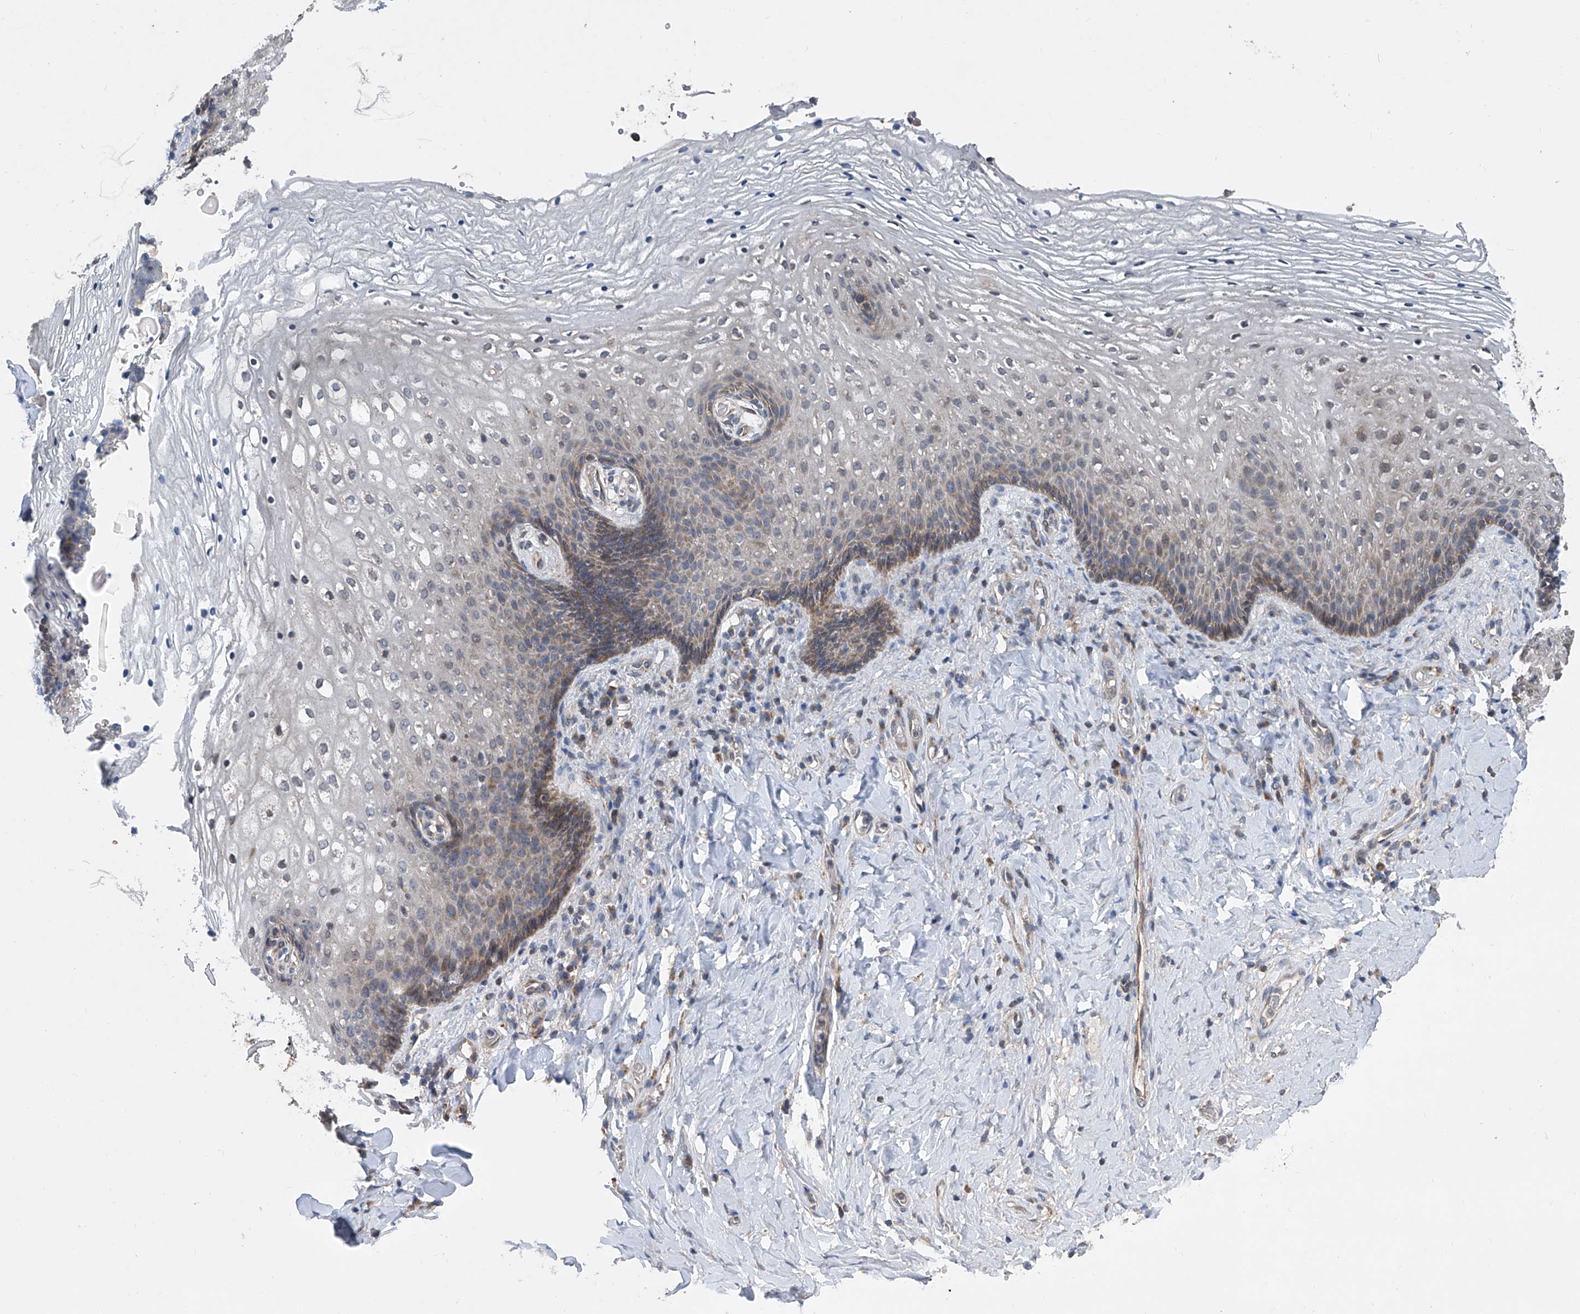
{"staining": {"intensity": "moderate", "quantity": "<25%", "location": "cytoplasmic/membranous"}, "tissue": "vagina", "cell_type": "Squamous epithelial cells", "image_type": "normal", "snomed": [{"axis": "morphology", "description": "Normal tissue, NOS"}, {"axis": "topography", "description": "Vagina"}], "caption": "Immunohistochemistry photomicrograph of benign vagina stained for a protein (brown), which exhibits low levels of moderate cytoplasmic/membranous expression in approximately <25% of squamous epithelial cells.", "gene": "BCKDHB", "patient": {"sex": "female", "age": 60}}